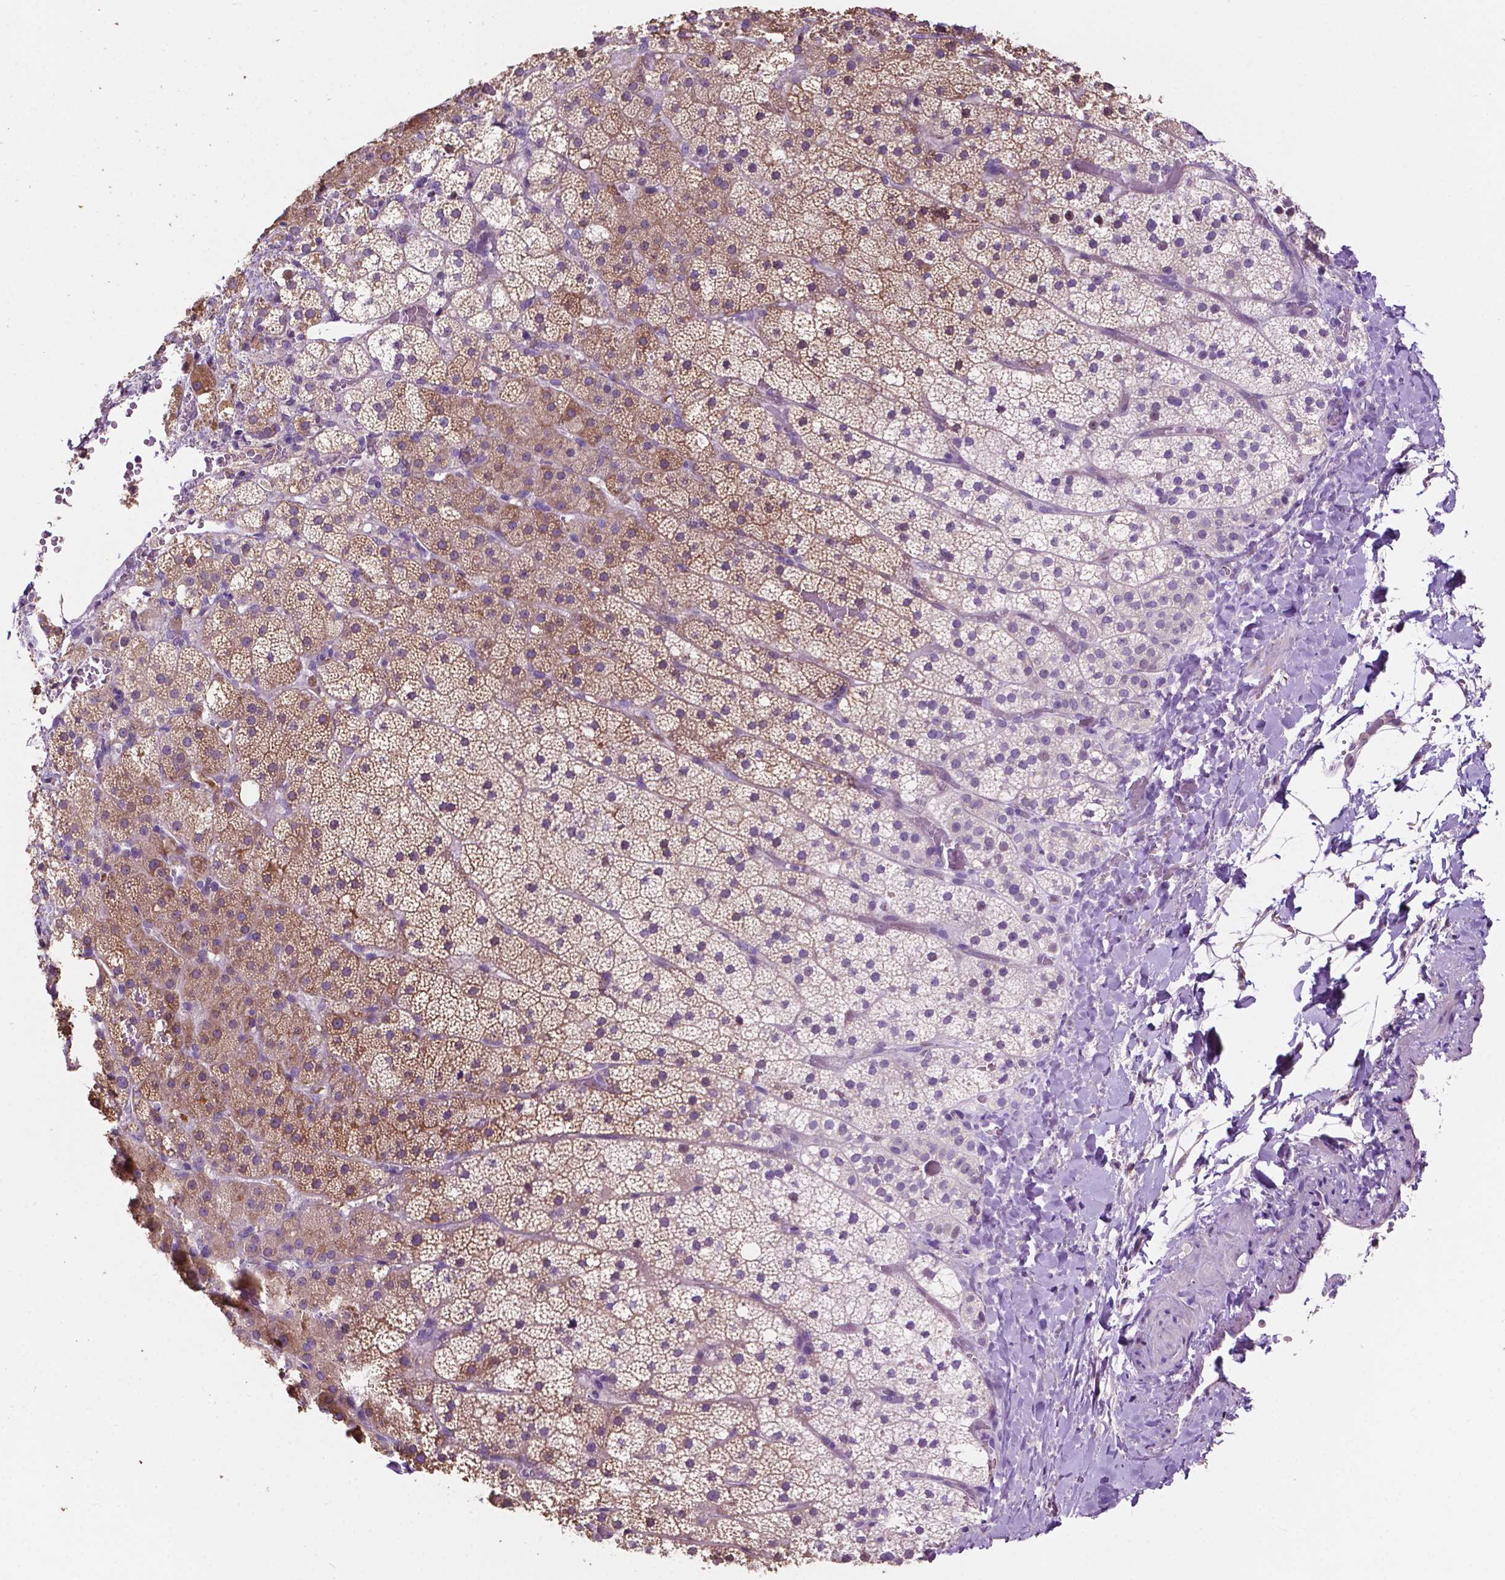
{"staining": {"intensity": "weak", "quantity": "25%-75%", "location": "cytoplasmic/membranous"}, "tissue": "adrenal gland", "cell_type": "Glandular cells", "image_type": "normal", "snomed": [{"axis": "morphology", "description": "Normal tissue, NOS"}, {"axis": "topography", "description": "Adrenal gland"}], "caption": "The image shows a brown stain indicating the presence of a protein in the cytoplasmic/membranous of glandular cells in adrenal gland.", "gene": "CLDN17", "patient": {"sex": "male", "age": 53}}